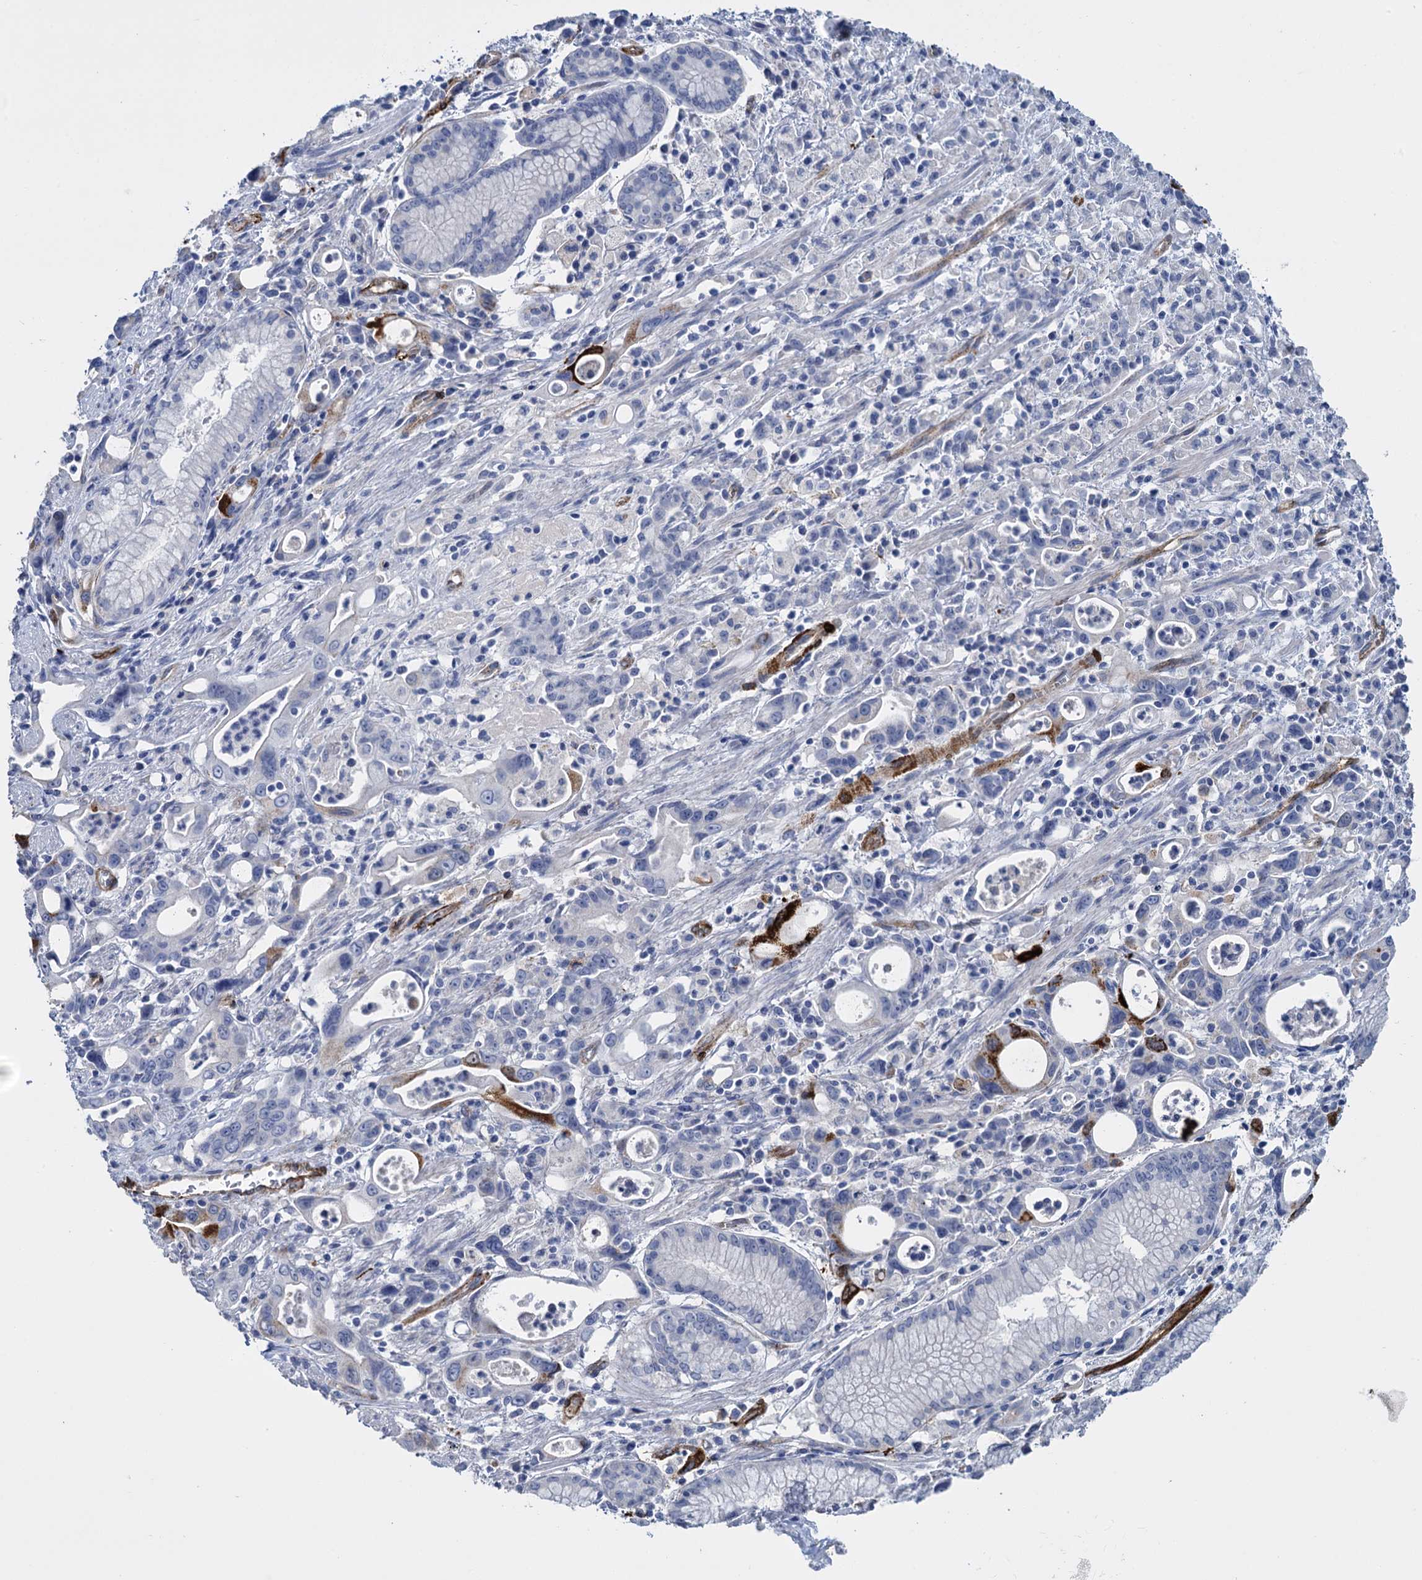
{"staining": {"intensity": "negative", "quantity": "none", "location": "none"}, "tissue": "stomach cancer", "cell_type": "Tumor cells", "image_type": "cancer", "snomed": [{"axis": "morphology", "description": "Adenocarcinoma, NOS"}, {"axis": "topography", "description": "Stomach, lower"}], "caption": "This is a photomicrograph of IHC staining of stomach cancer, which shows no expression in tumor cells.", "gene": "SNCG", "patient": {"sex": "female", "age": 43}}